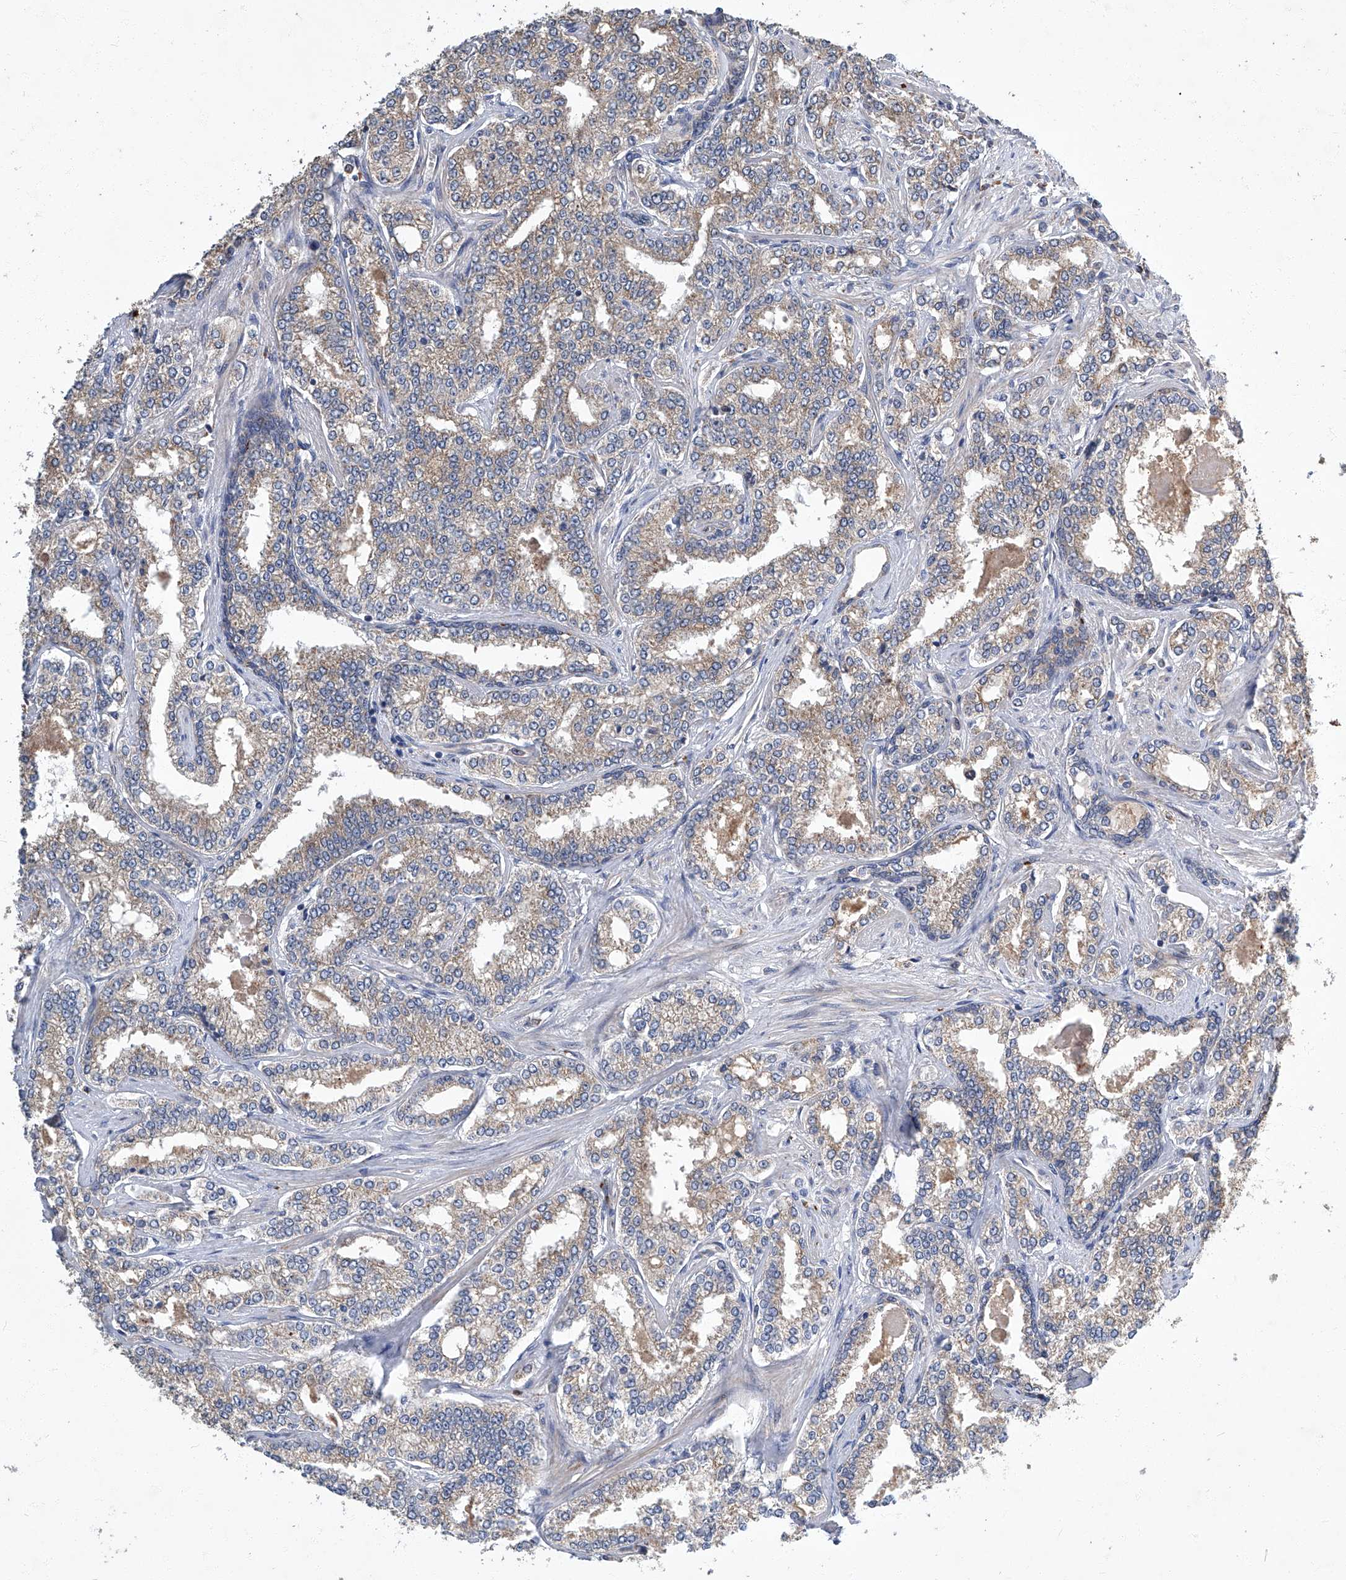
{"staining": {"intensity": "weak", "quantity": ">75%", "location": "cytoplasmic/membranous"}, "tissue": "prostate cancer", "cell_type": "Tumor cells", "image_type": "cancer", "snomed": [{"axis": "morphology", "description": "Normal tissue, NOS"}, {"axis": "morphology", "description": "Adenocarcinoma, High grade"}, {"axis": "topography", "description": "Prostate"}], "caption": "Prostate cancer (adenocarcinoma (high-grade)) stained for a protein demonstrates weak cytoplasmic/membranous positivity in tumor cells.", "gene": "TNFRSF13B", "patient": {"sex": "male", "age": 83}}